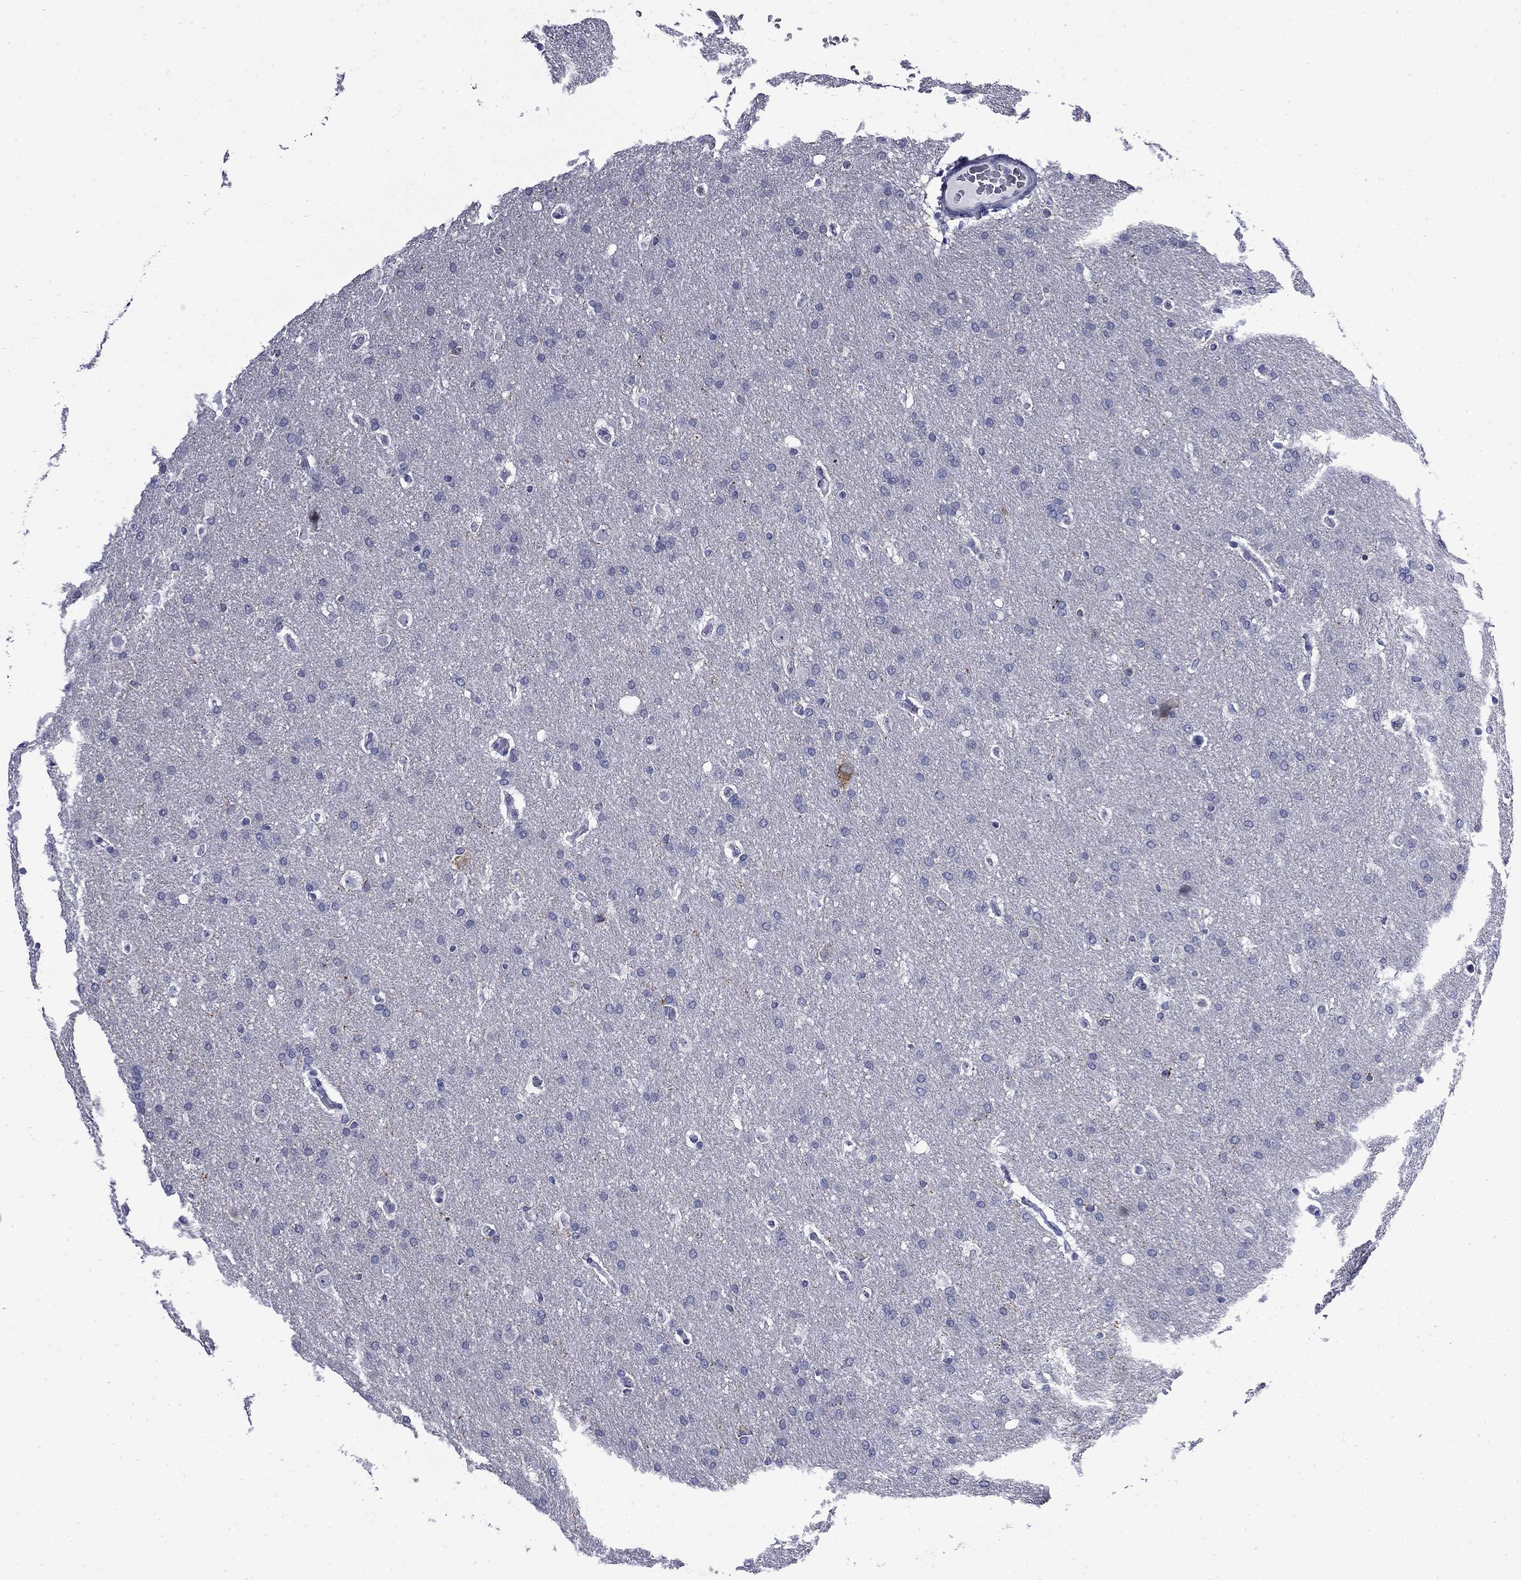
{"staining": {"intensity": "negative", "quantity": "none", "location": "none"}, "tissue": "glioma", "cell_type": "Tumor cells", "image_type": "cancer", "snomed": [{"axis": "morphology", "description": "Glioma, malignant, Low grade"}, {"axis": "topography", "description": "Brain"}], "caption": "The histopathology image demonstrates no staining of tumor cells in glioma.", "gene": "MGARP", "patient": {"sex": "female", "age": 37}}